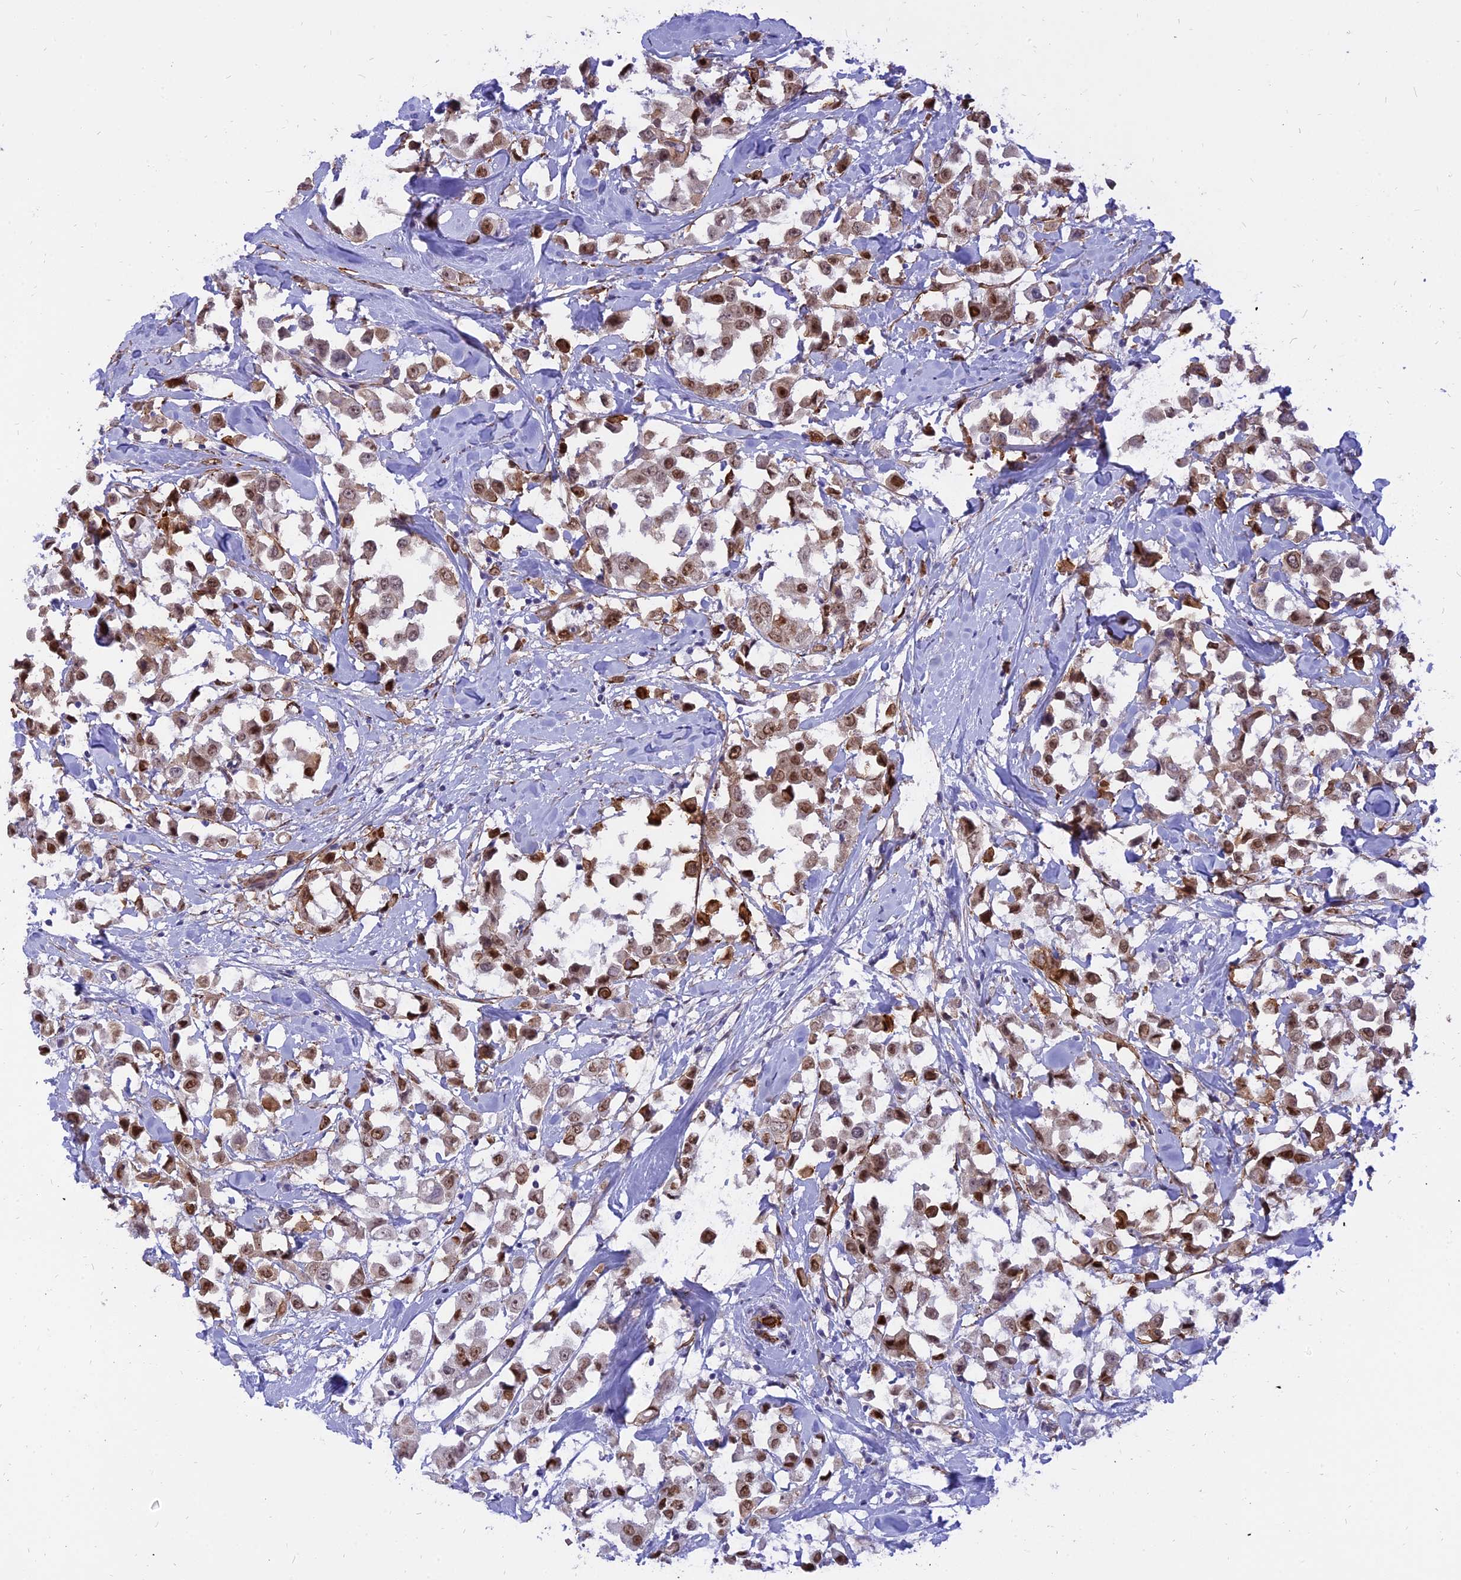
{"staining": {"intensity": "strong", "quantity": ">75%", "location": "nuclear"}, "tissue": "breast cancer", "cell_type": "Tumor cells", "image_type": "cancer", "snomed": [{"axis": "morphology", "description": "Duct carcinoma"}, {"axis": "topography", "description": "Breast"}], "caption": "An IHC image of tumor tissue is shown. Protein staining in brown labels strong nuclear positivity in breast cancer within tumor cells.", "gene": "CENPV", "patient": {"sex": "female", "age": 61}}